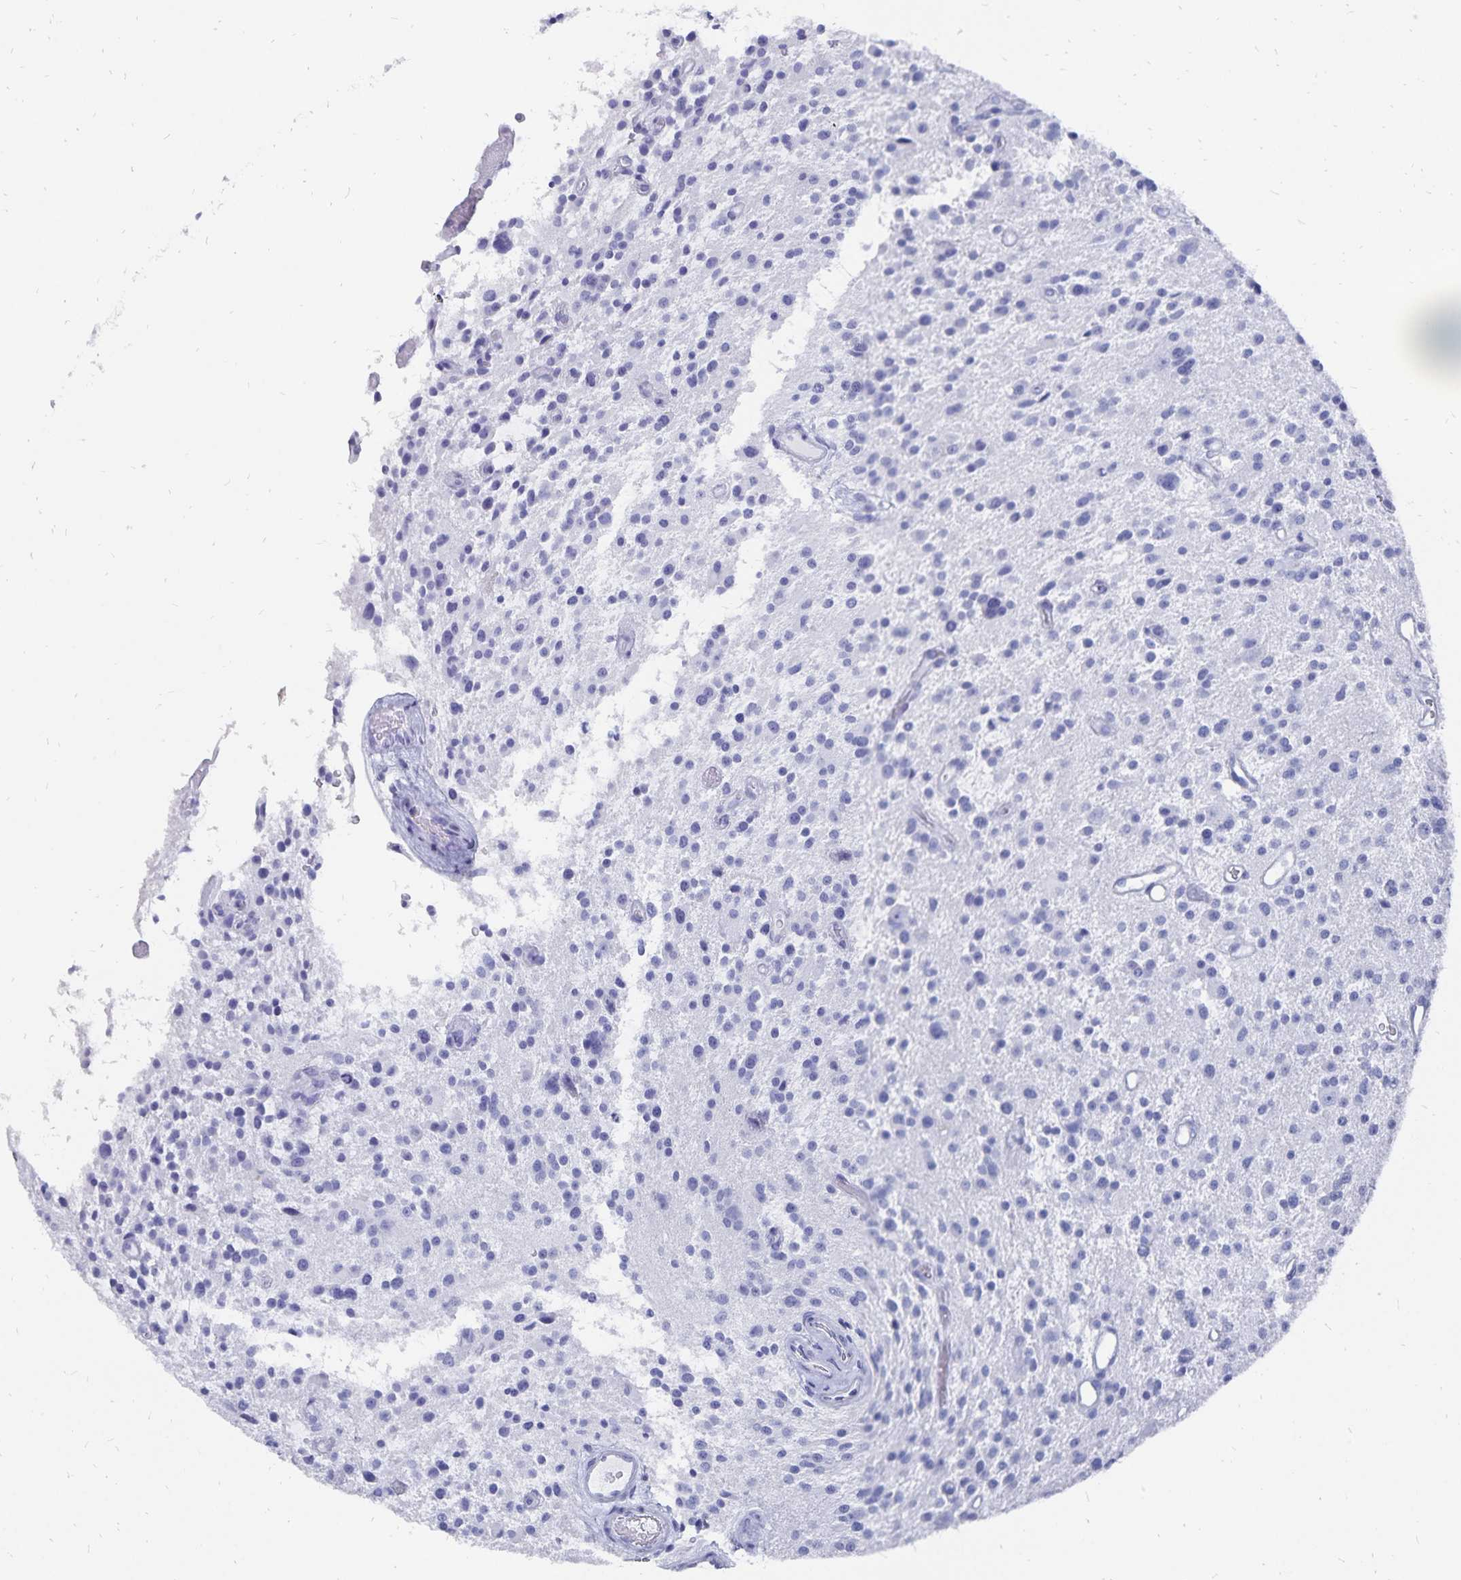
{"staining": {"intensity": "negative", "quantity": "none", "location": "none"}, "tissue": "glioma", "cell_type": "Tumor cells", "image_type": "cancer", "snomed": [{"axis": "morphology", "description": "Glioma, malignant, Low grade"}, {"axis": "topography", "description": "Brain"}], "caption": "Tumor cells are negative for brown protein staining in glioma.", "gene": "ADH1A", "patient": {"sex": "male", "age": 43}}